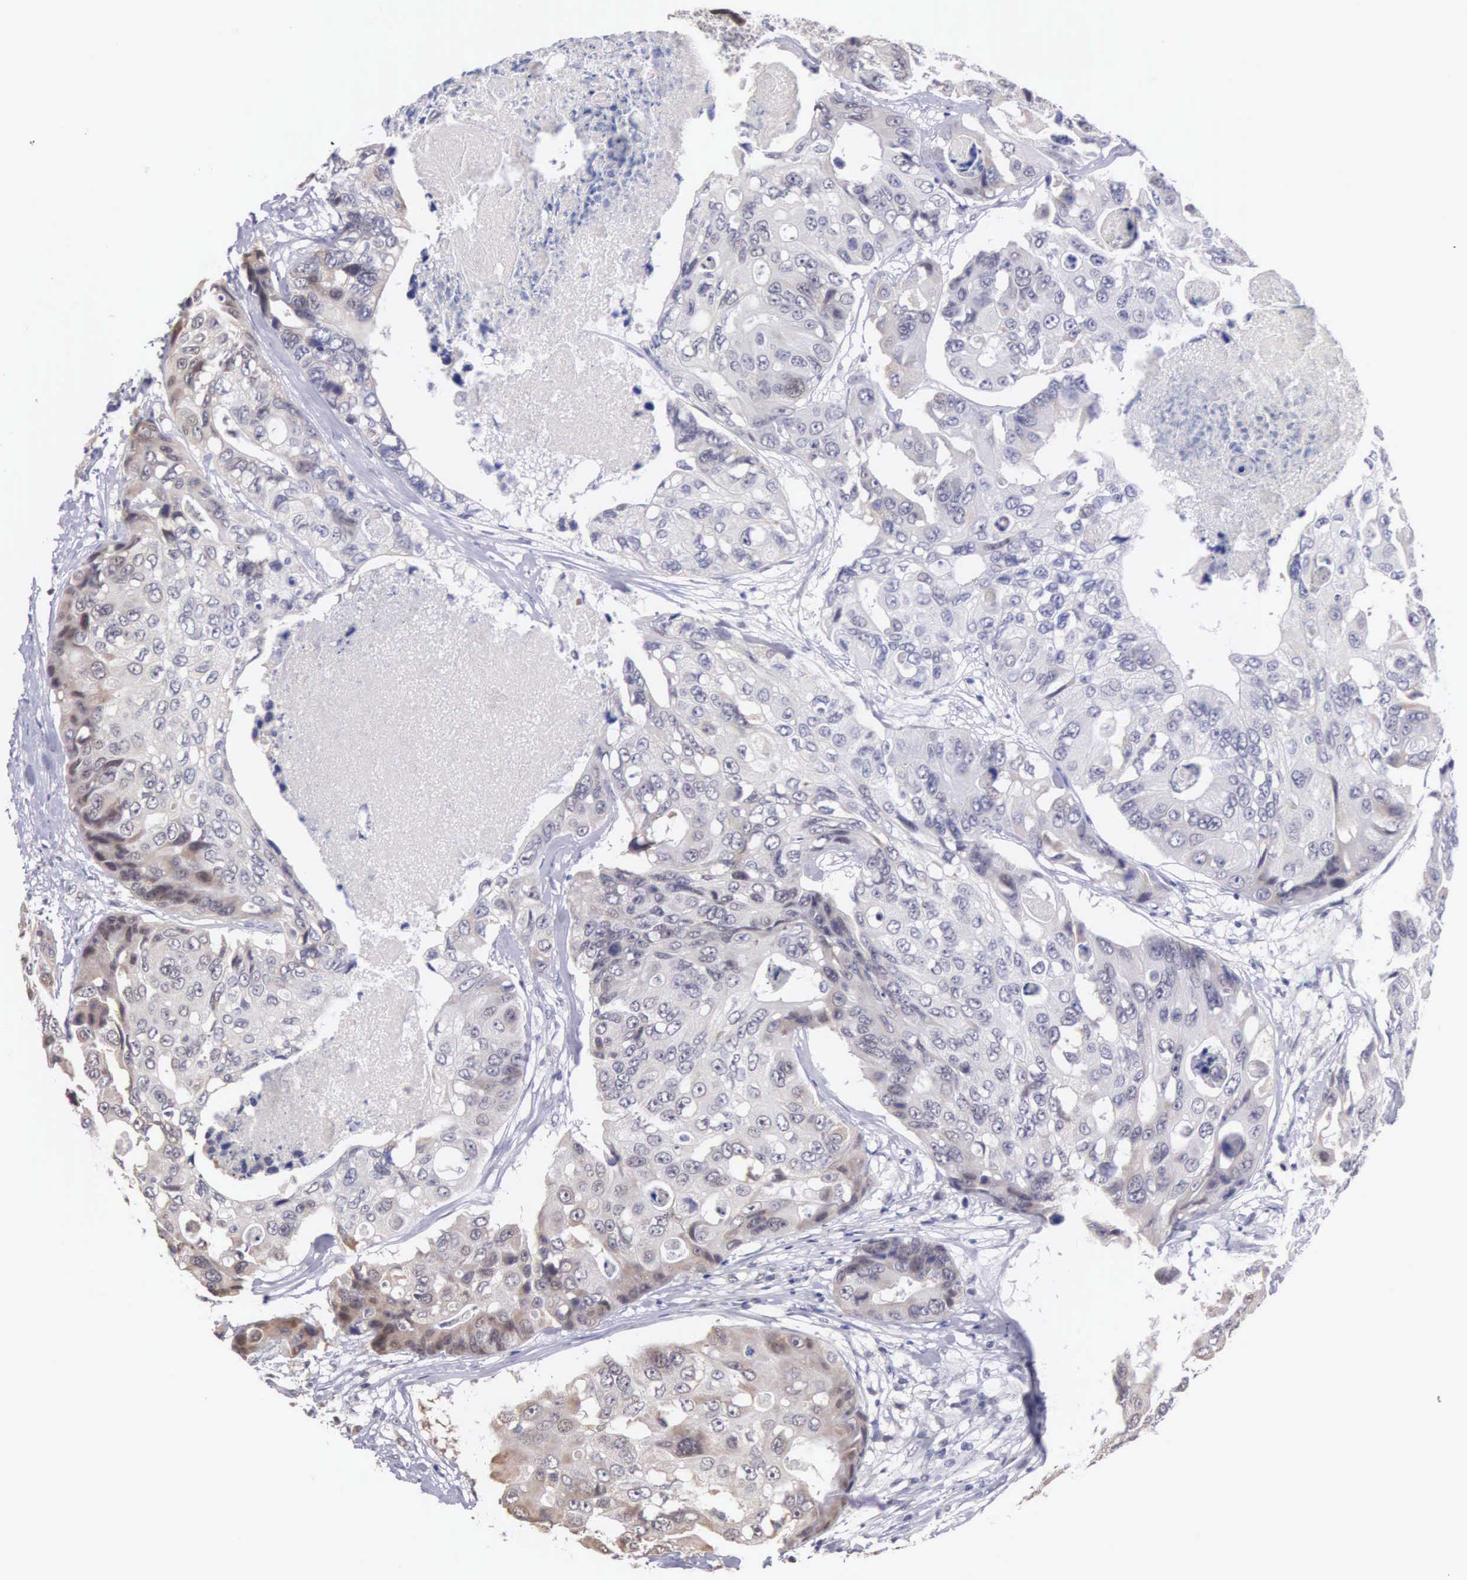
{"staining": {"intensity": "weak", "quantity": "<25%", "location": "cytoplasmic/membranous"}, "tissue": "colorectal cancer", "cell_type": "Tumor cells", "image_type": "cancer", "snomed": [{"axis": "morphology", "description": "Adenocarcinoma, NOS"}, {"axis": "topography", "description": "Colon"}], "caption": "DAB immunohistochemical staining of colorectal cancer reveals no significant expression in tumor cells.", "gene": "HMGXB4", "patient": {"sex": "female", "age": 86}}